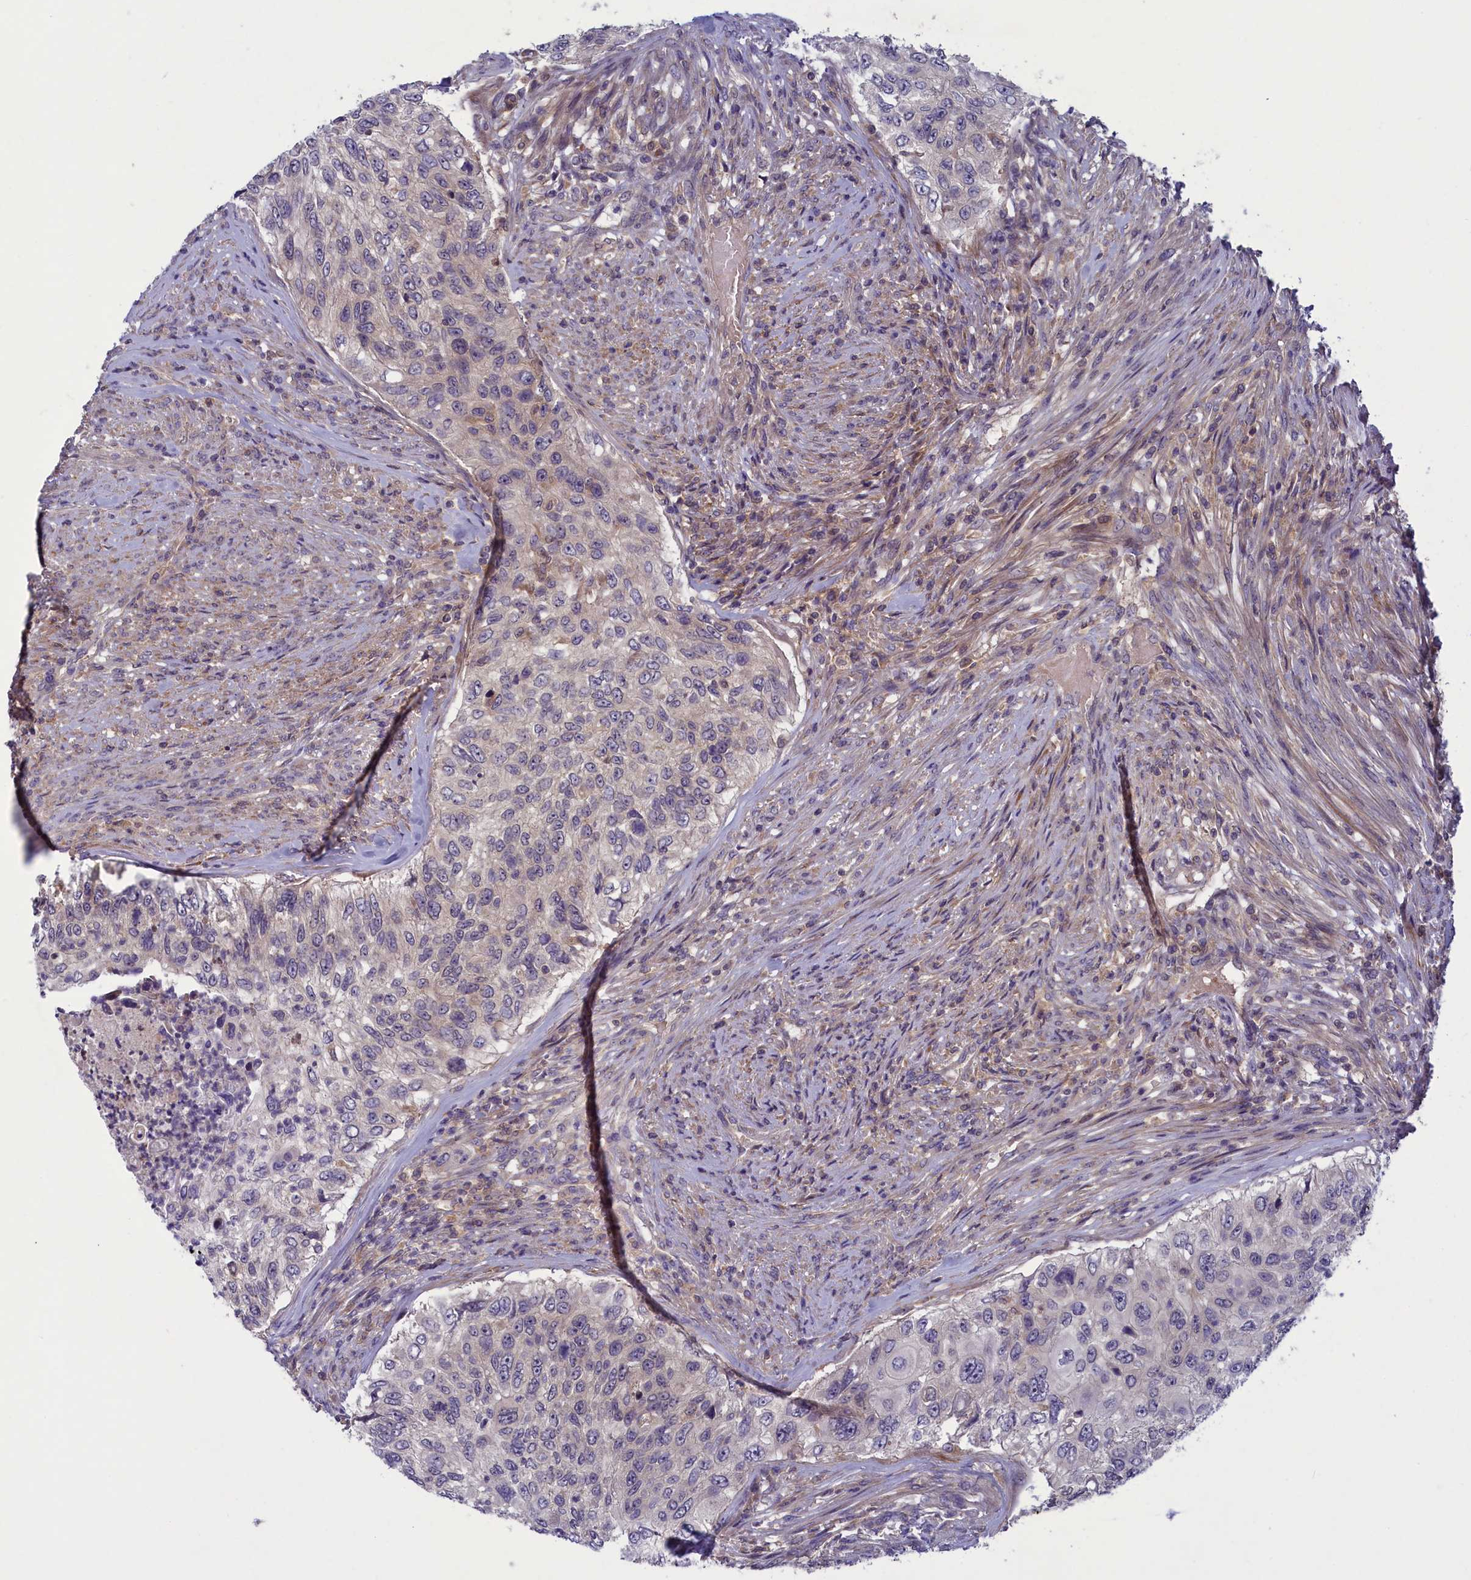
{"staining": {"intensity": "weak", "quantity": "<25%", "location": "cytoplasmic/membranous"}, "tissue": "urothelial cancer", "cell_type": "Tumor cells", "image_type": "cancer", "snomed": [{"axis": "morphology", "description": "Urothelial carcinoma, High grade"}, {"axis": "topography", "description": "Urinary bladder"}], "caption": "Immunohistochemistry (IHC) image of neoplastic tissue: urothelial carcinoma (high-grade) stained with DAB shows no significant protein positivity in tumor cells.", "gene": "NUBP1", "patient": {"sex": "female", "age": 60}}